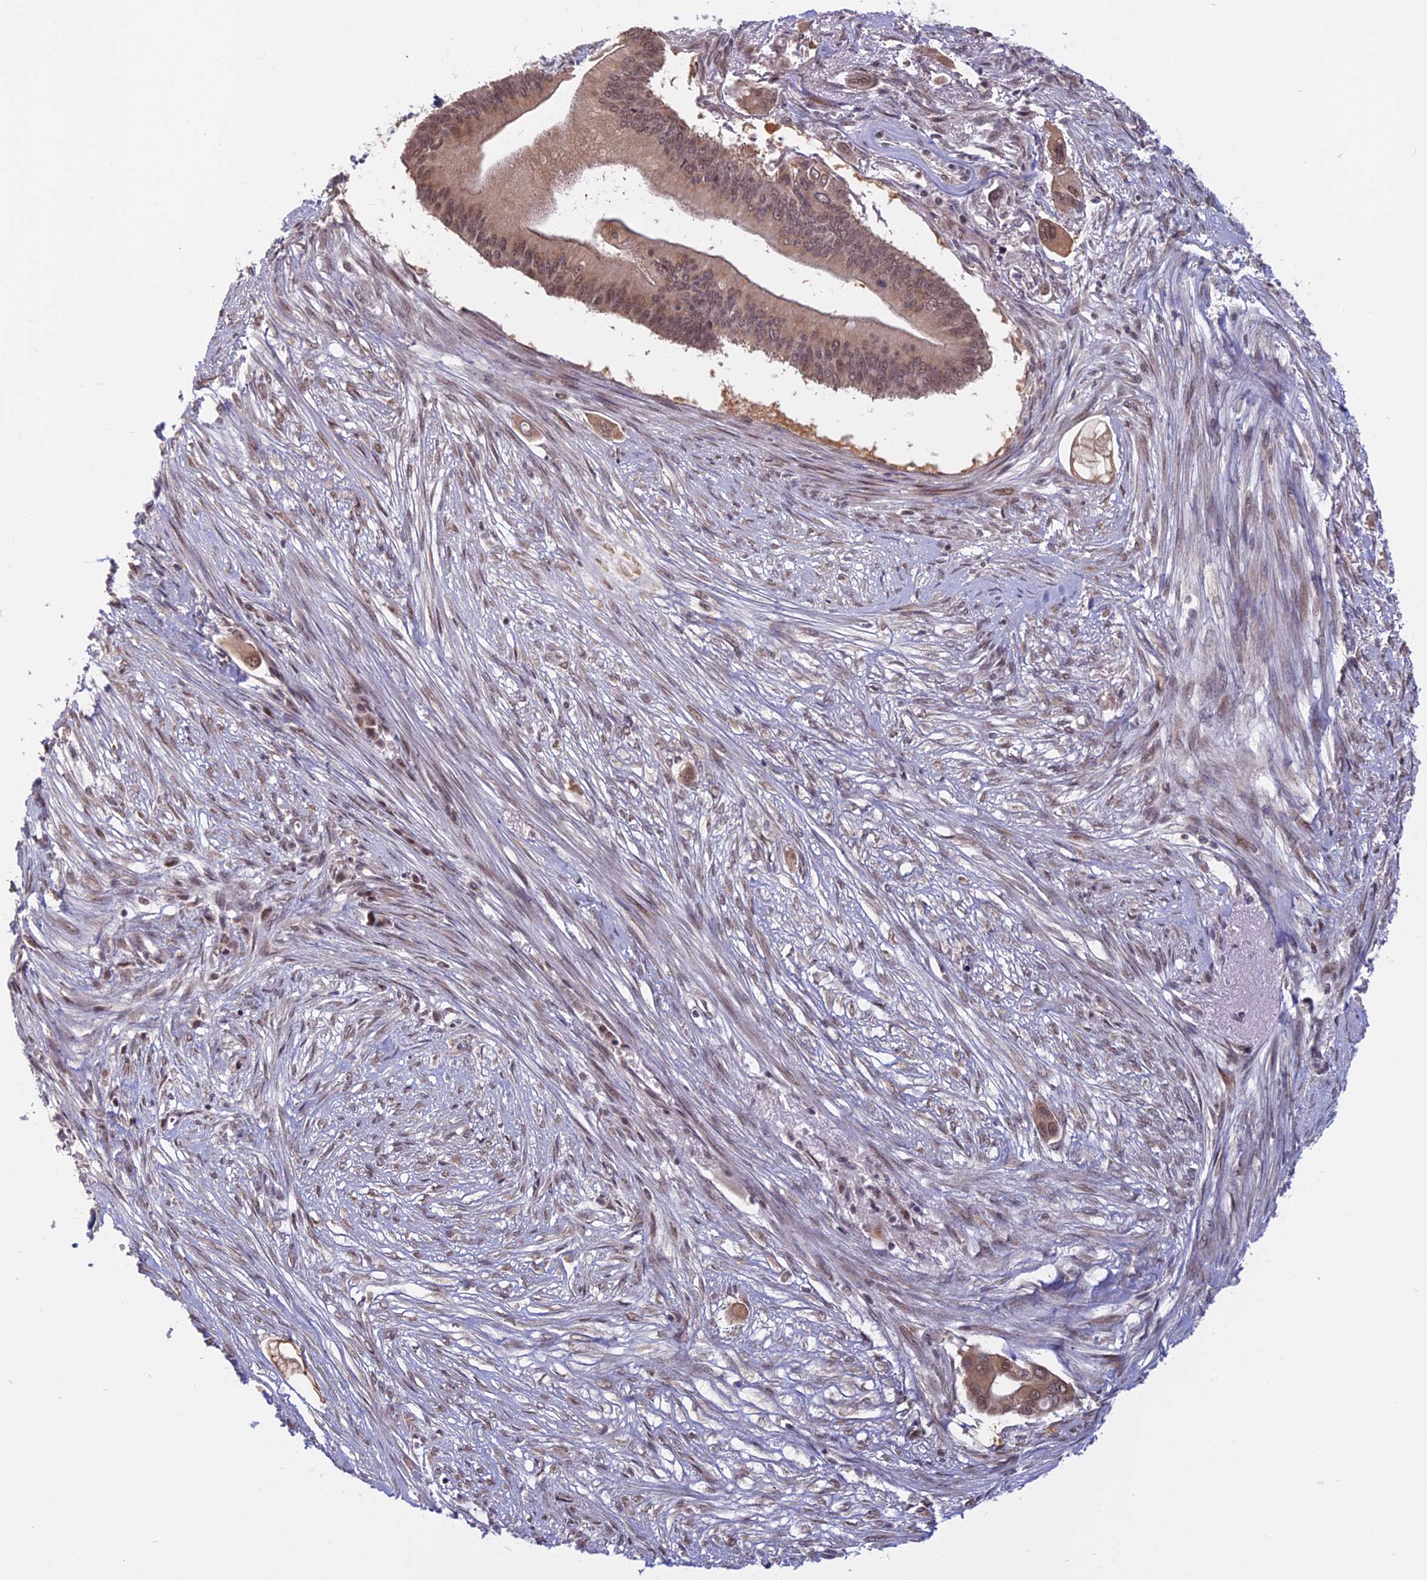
{"staining": {"intensity": "weak", "quantity": ">75%", "location": "cytoplasmic/membranous,nuclear"}, "tissue": "pancreatic cancer", "cell_type": "Tumor cells", "image_type": "cancer", "snomed": [{"axis": "morphology", "description": "Adenocarcinoma, NOS"}, {"axis": "topography", "description": "Pancreas"}], "caption": "A micrograph of human pancreatic cancer (adenocarcinoma) stained for a protein demonstrates weak cytoplasmic/membranous and nuclear brown staining in tumor cells.", "gene": "CCDC113", "patient": {"sex": "male", "age": 68}}